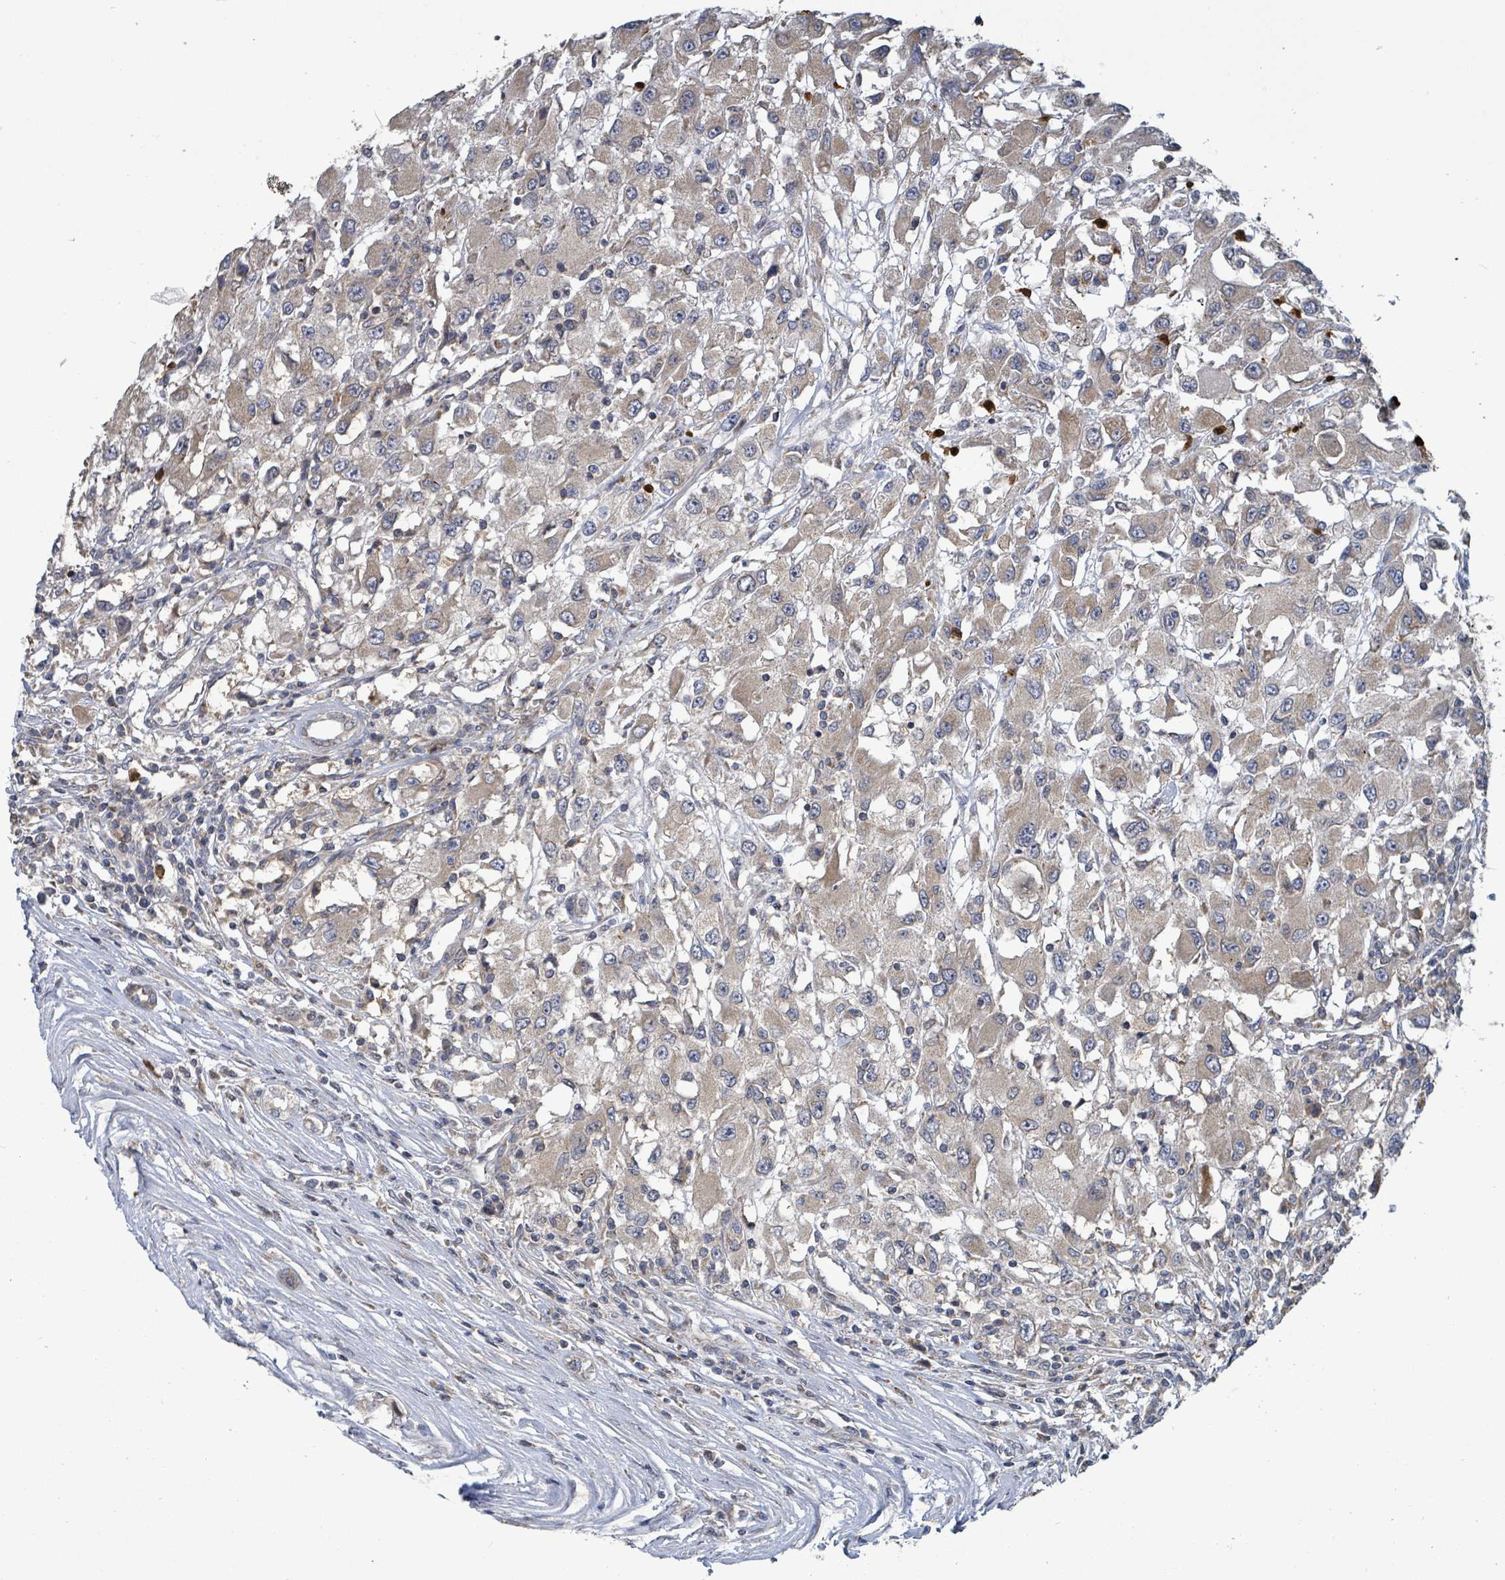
{"staining": {"intensity": "weak", "quantity": ">75%", "location": "cytoplasmic/membranous"}, "tissue": "renal cancer", "cell_type": "Tumor cells", "image_type": "cancer", "snomed": [{"axis": "morphology", "description": "Adenocarcinoma, NOS"}, {"axis": "topography", "description": "Kidney"}], "caption": "Protein positivity by immunohistochemistry (IHC) demonstrates weak cytoplasmic/membranous staining in approximately >75% of tumor cells in renal adenocarcinoma. Immunohistochemistry stains the protein of interest in brown and the nuclei are stained blue.", "gene": "COQ6", "patient": {"sex": "female", "age": 67}}